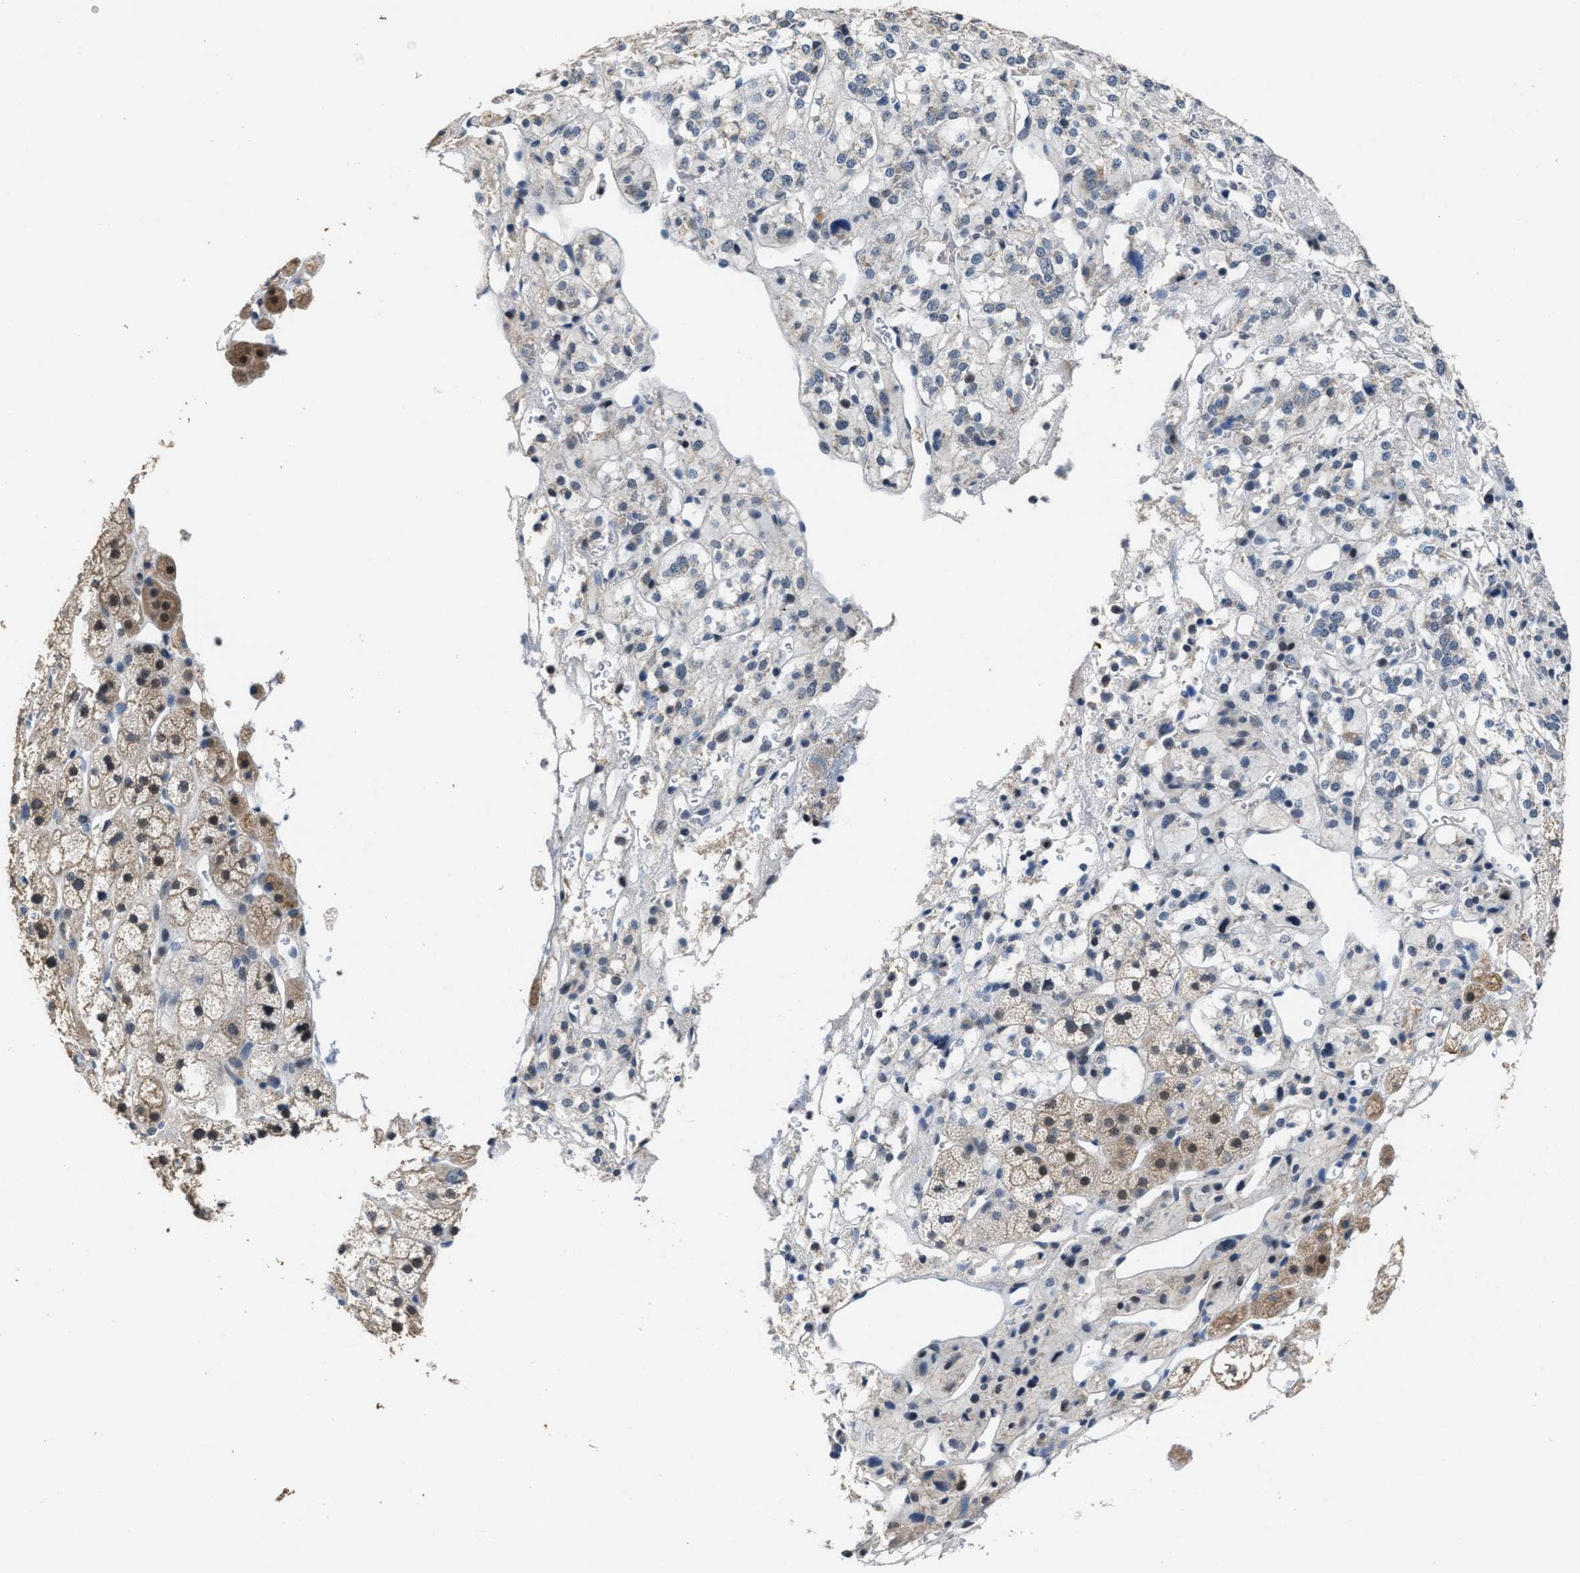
{"staining": {"intensity": "moderate", "quantity": "<25%", "location": "cytoplasmic/membranous,nuclear"}, "tissue": "adrenal gland", "cell_type": "Glandular cells", "image_type": "normal", "snomed": [{"axis": "morphology", "description": "Normal tissue, NOS"}, {"axis": "topography", "description": "Adrenal gland"}], "caption": "Immunohistochemistry histopathology image of normal adrenal gland: adrenal gland stained using IHC displays low levels of moderate protein expression localized specifically in the cytoplasmic/membranous,nuclear of glandular cells, appearing as a cytoplasmic/membranous,nuclear brown color.", "gene": "ZNF20", "patient": {"sex": "male", "age": 56}}